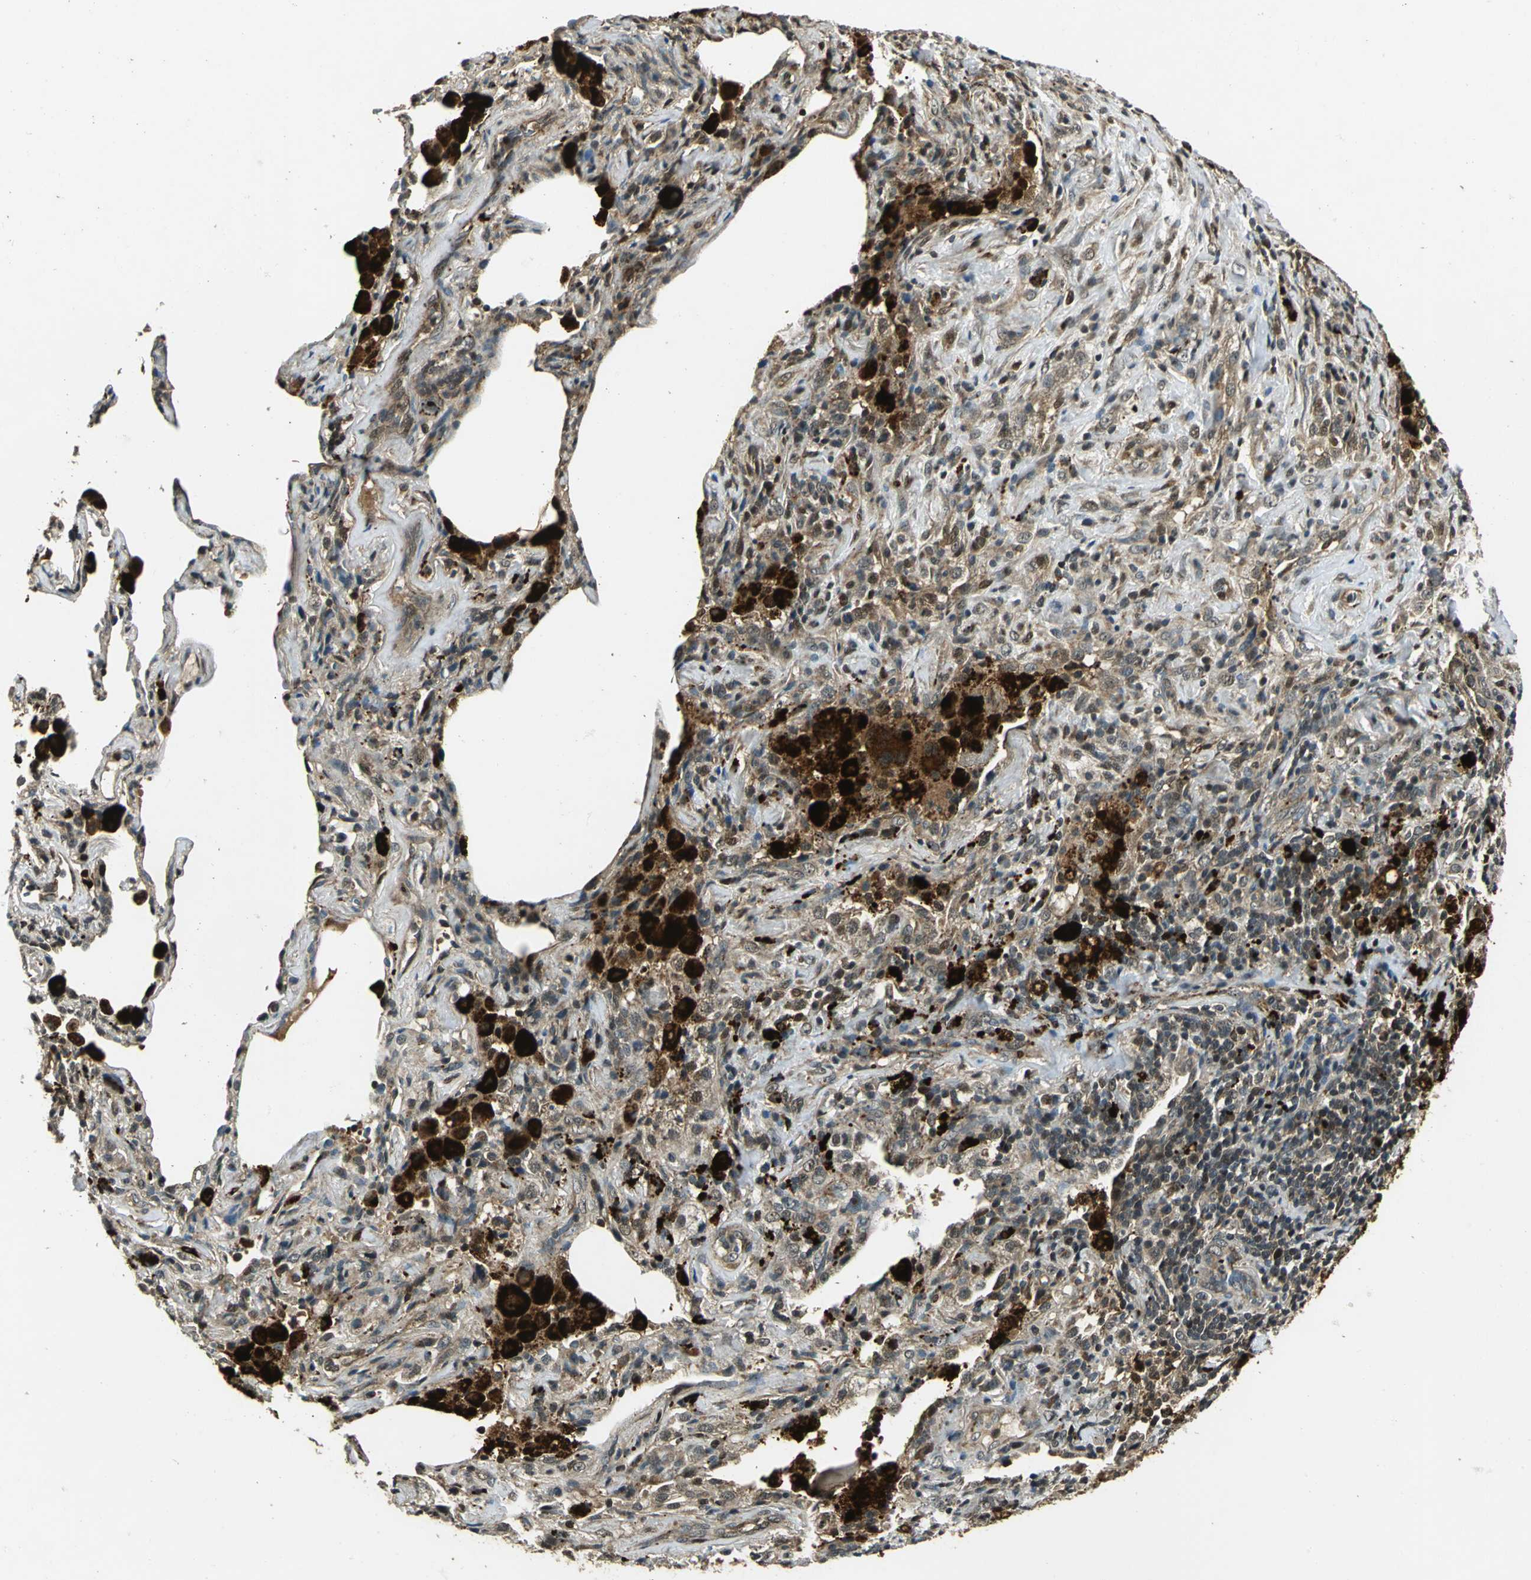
{"staining": {"intensity": "weak", "quantity": ">75%", "location": "cytoplasmic/membranous,nuclear"}, "tissue": "lung cancer", "cell_type": "Tumor cells", "image_type": "cancer", "snomed": [{"axis": "morphology", "description": "Squamous cell carcinoma, NOS"}, {"axis": "topography", "description": "Lung"}], "caption": "Protein analysis of lung cancer (squamous cell carcinoma) tissue reveals weak cytoplasmic/membranous and nuclear expression in about >75% of tumor cells. The protein of interest is stained brown, and the nuclei are stained in blue (DAB IHC with brightfield microscopy, high magnification).", "gene": "PPP1R13L", "patient": {"sex": "female", "age": 67}}